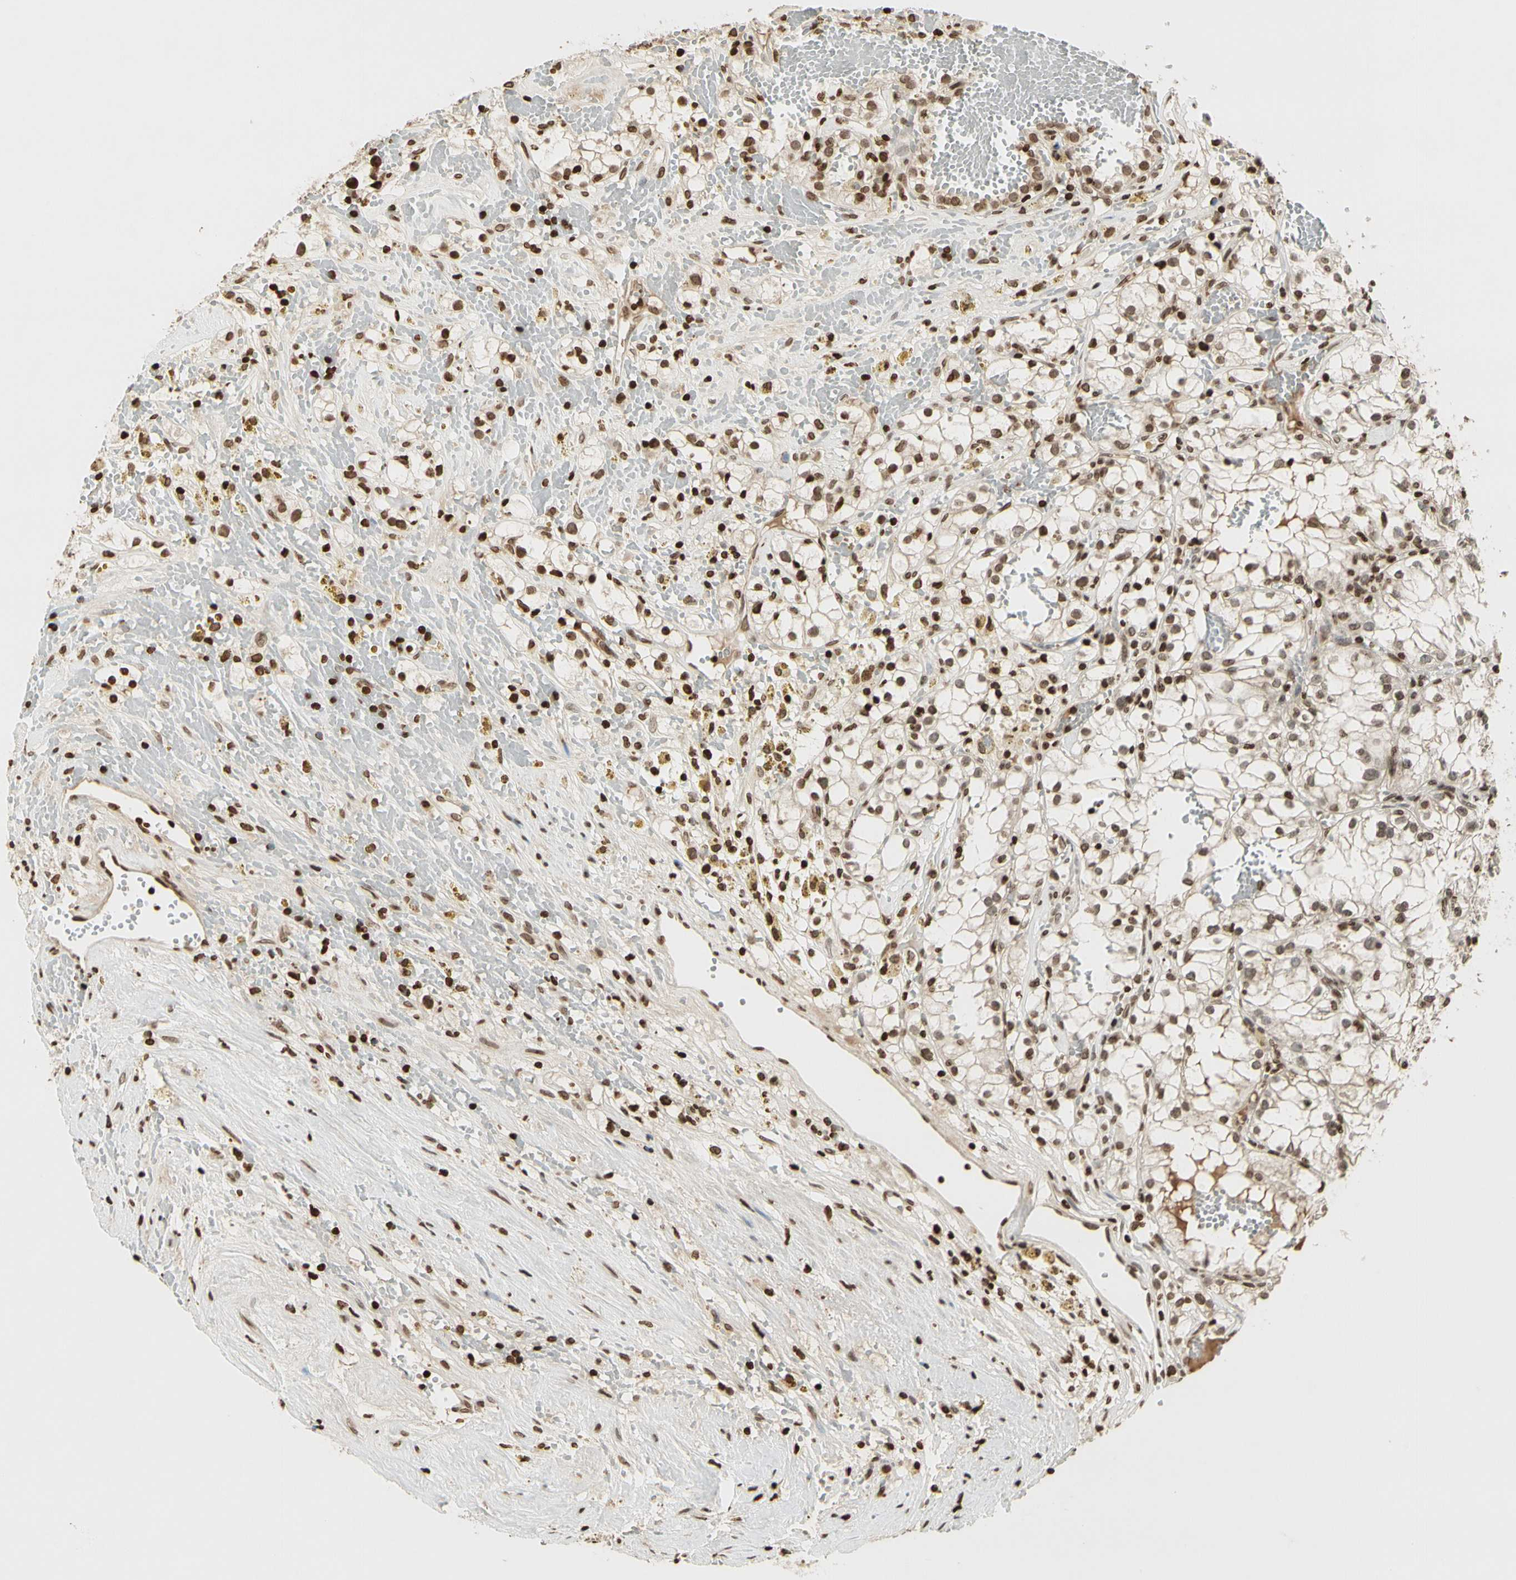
{"staining": {"intensity": "moderate", "quantity": "25%-75%", "location": "nuclear"}, "tissue": "renal cancer", "cell_type": "Tumor cells", "image_type": "cancer", "snomed": [{"axis": "morphology", "description": "Adenocarcinoma, NOS"}, {"axis": "topography", "description": "Kidney"}], "caption": "Immunohistochemical staining of human renal adenocarcinoma reveals medium levels of moderate nuclear protein staining in about 25%-75% of tumor cells.", "gene": "RORA", "patient": {"sex": "male", "age": 56}}